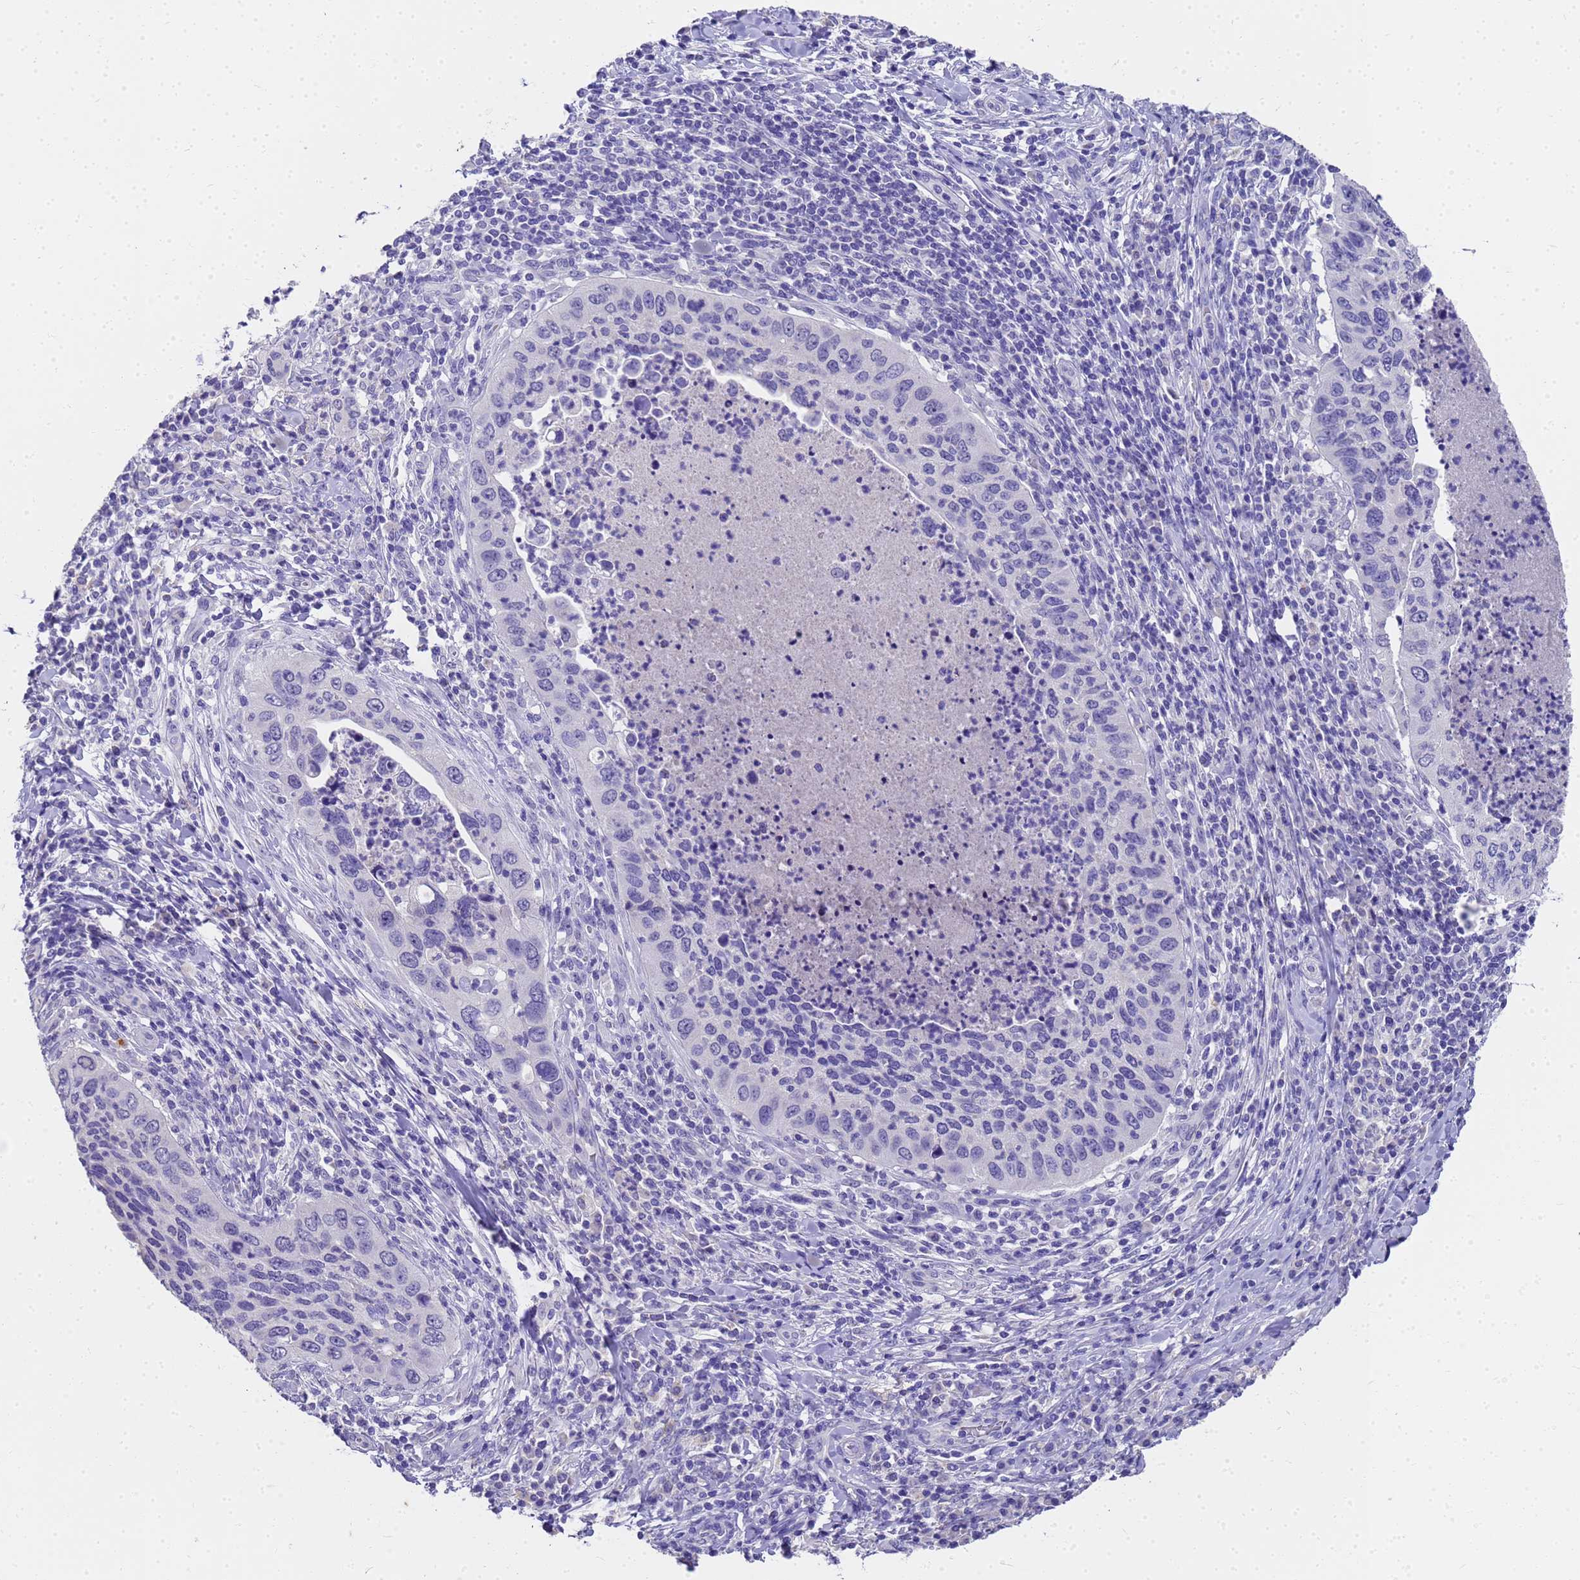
{"staining": {"intensity": "negative", "quantity": "none", "location": "none"}, "tissue": "cervical cancer", "cell_type": "Tumor cells", "image_type": "cancer", "snomed": [{"axis": "morphology", "description": "Squamous cell carcinoma, NOS"}, {"axis": "topography", "description": "Cervix"}], "caption": "This is a micrograph of immunohistochemistry (IHC) staining of cervical cancer (squamous cell carcinoma), which shows no expression in tumor cells.", "gene": "MS4A13", "patient": {"sex": "female", "age": 38}}